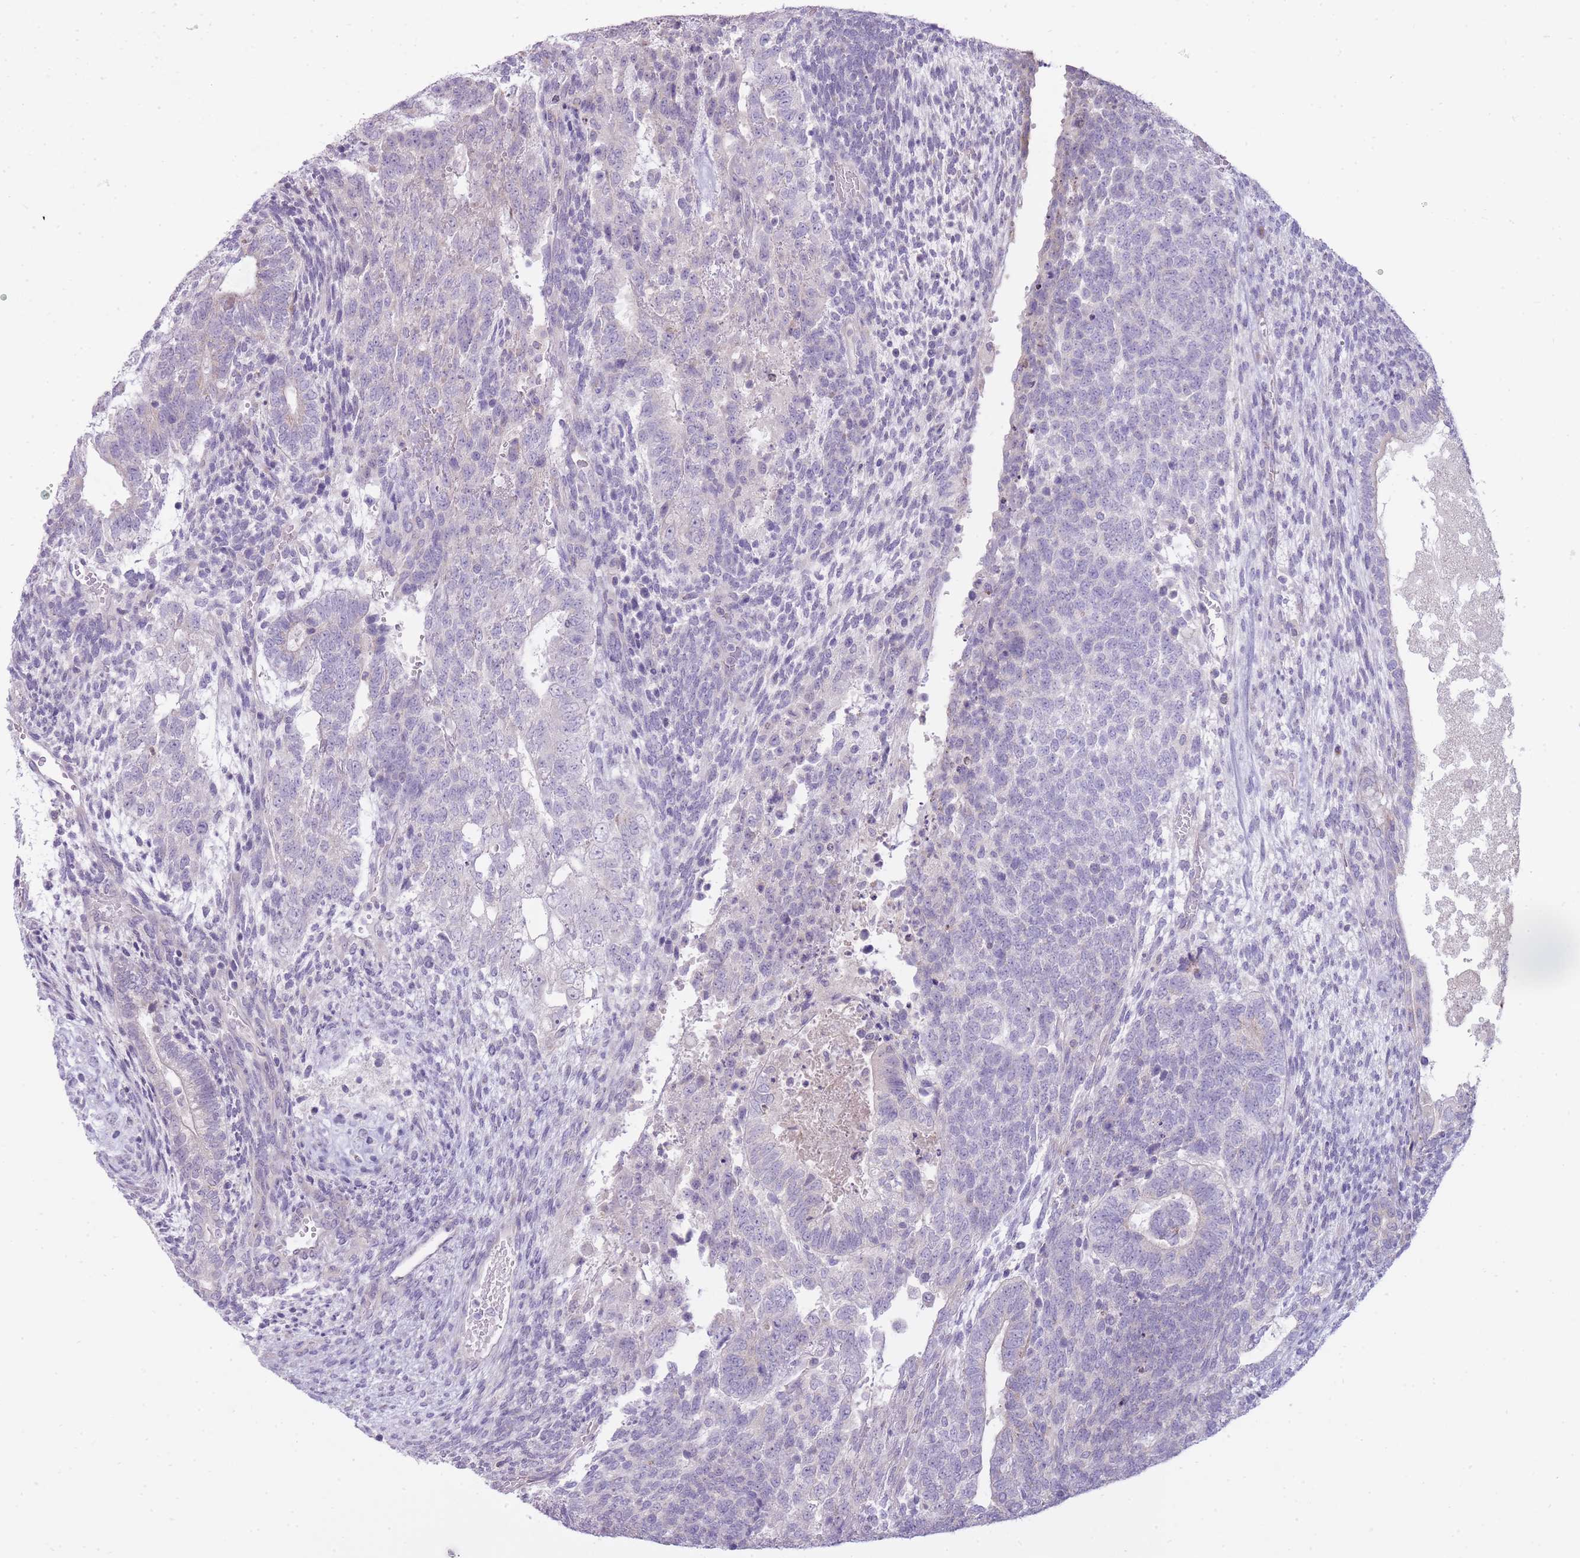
{"staining": {"intensity": "negative", "quantity": "none", "location": "none"}, "tissue": "testis cancer", "cell_type": "Tumor cells", "image_type": "cancer", "snomed": [{"axis": "morphology", "description": "Carcinoma, Embryonal, NOS"}, {"axis": "topography", "description": "Testis"}], "caption": "Tumor cells are negative for protein expression in human testis embryonal carcinoma.", "gene": "PPP3R2", "patient": {"sex": "male", "age": 23}}